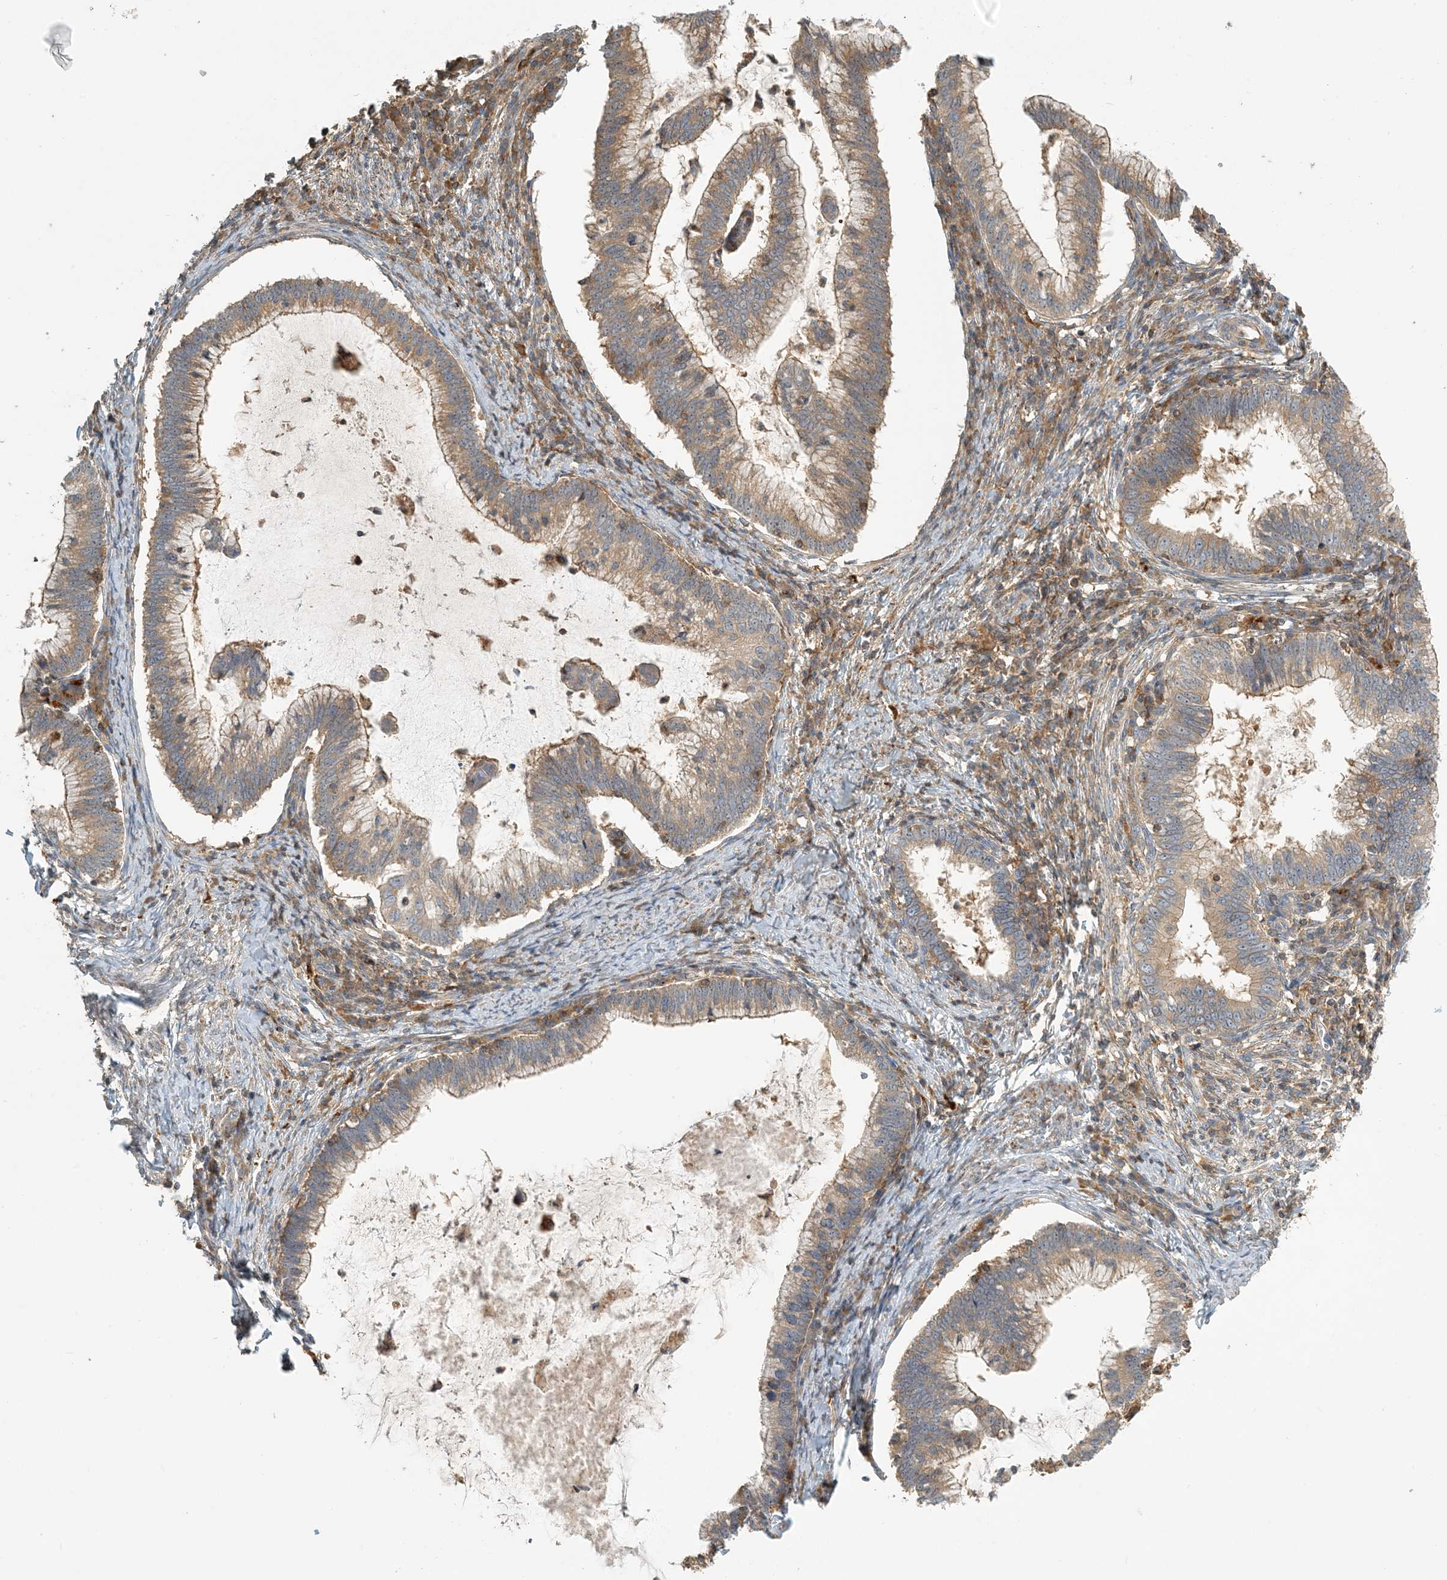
{"staining": {"intensity": "moderate", "quantity": ">75%", "location": "cytoplasmic/membranous"}, "tissue": "cervical cancer", "cell_type": "Tumor cells", "image_type": "cancer", "snomed": [{"axis": "morphology", "description": "Adenocarcinoma, NOS"}, {"axis": "topography", "description": "Cervix"}], "caption": "Adenocarcinoma (cervical) stained with immunohistochemistry demonstrates moderate cytoplasmic/membranous positivity in approximately >75% of tumor cells.", "gene": "COLEC11", "patient": {"sex": "female", "age": 36}}